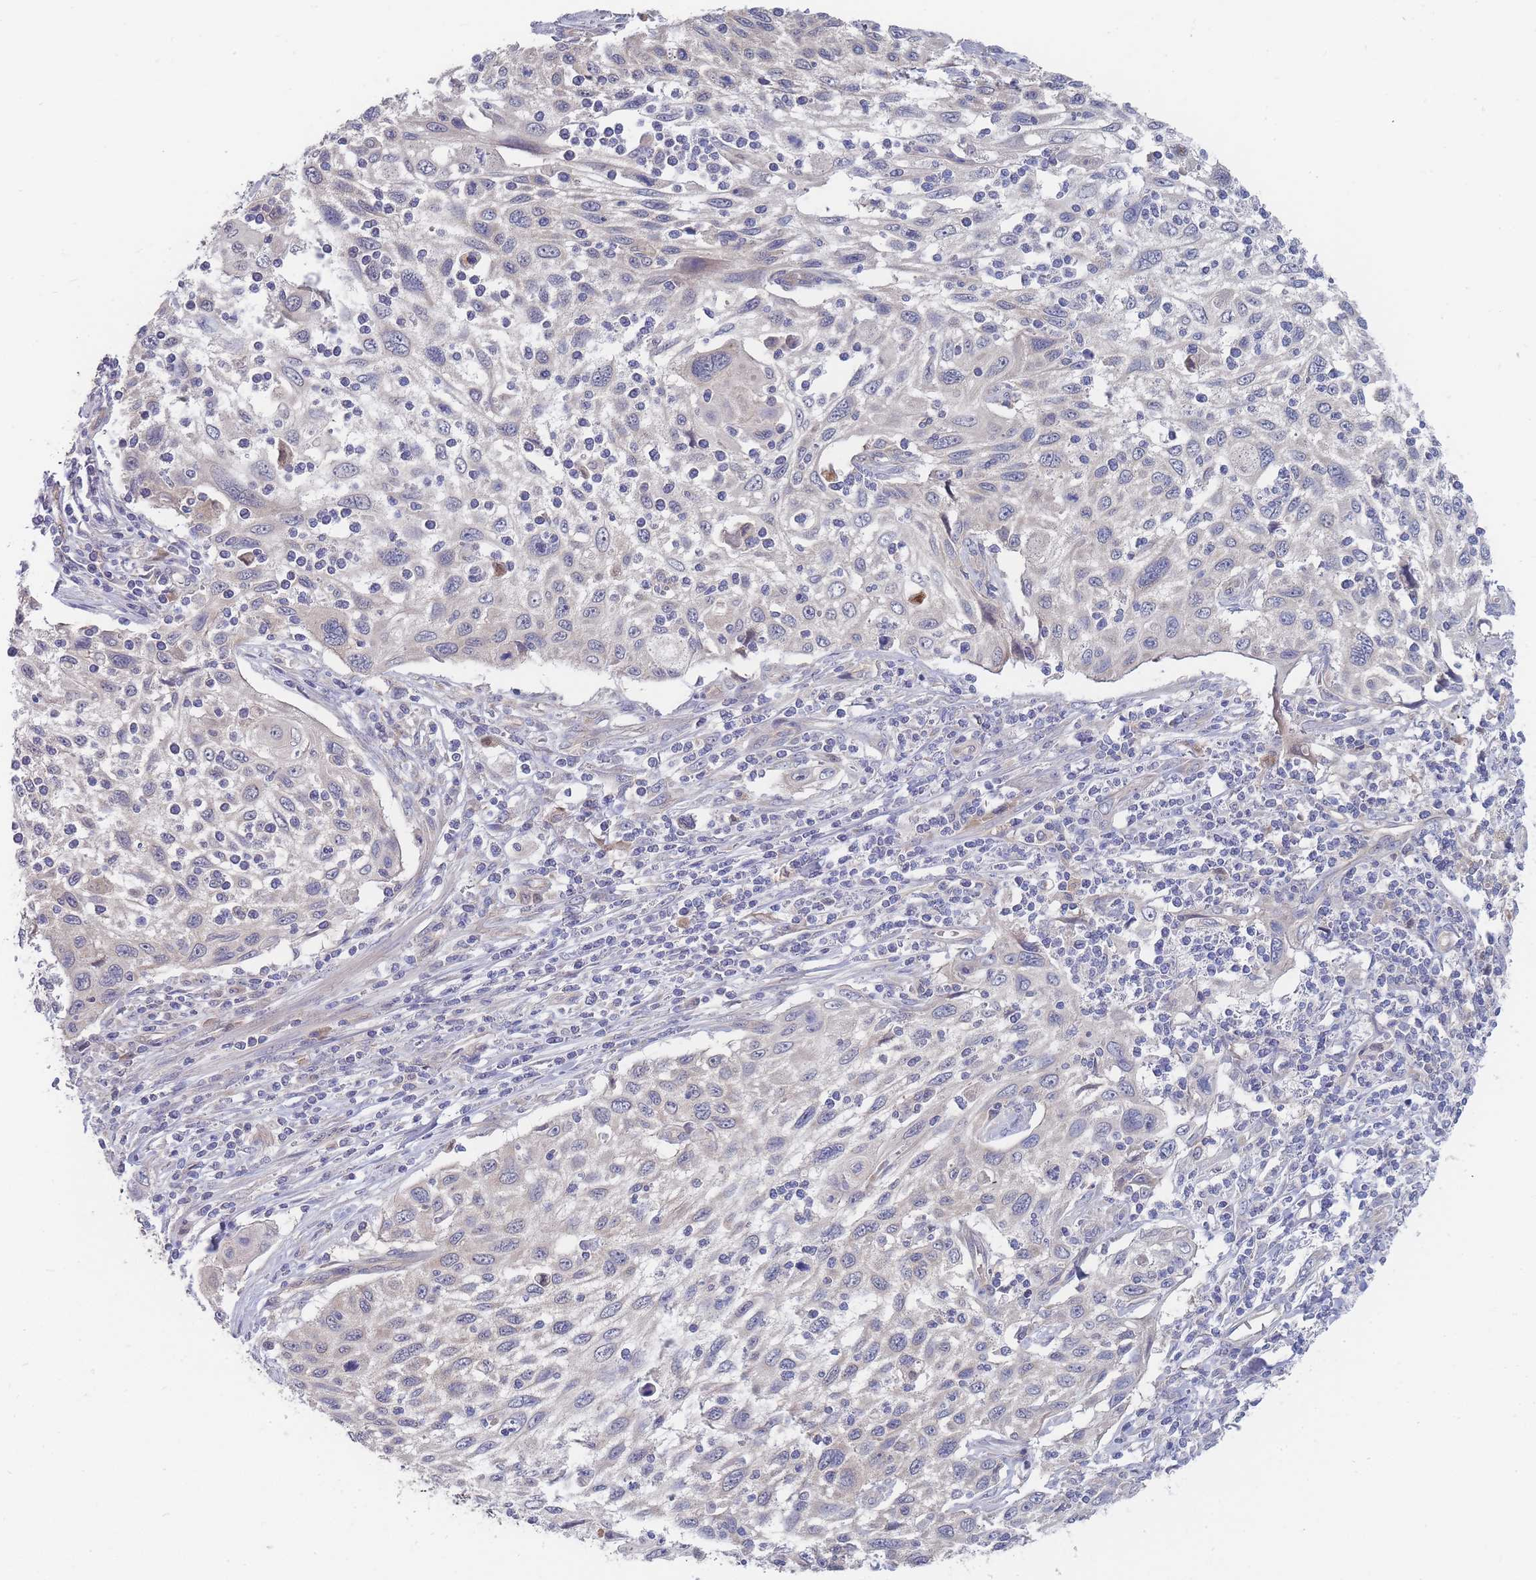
{"staining": {"intensity": "negative", "quantity": "none", "location": "none"}, "tissue": "cervical cancer", "cell_type": "Tumor cells", "image_type": "cancer", "snomed": [{"axis": "morphology", "description": "Squamous cell carcinoma, NOS"}, {"axis": "topography", "description": "Cervix"}], "caption": "Cervical cancer was stained to show a protein in brown. There is no significant expression in tumor cells. Nuclei are stained in blue.", "gene": "NUB1", "patient": {"sex": "female", "age": 70}}